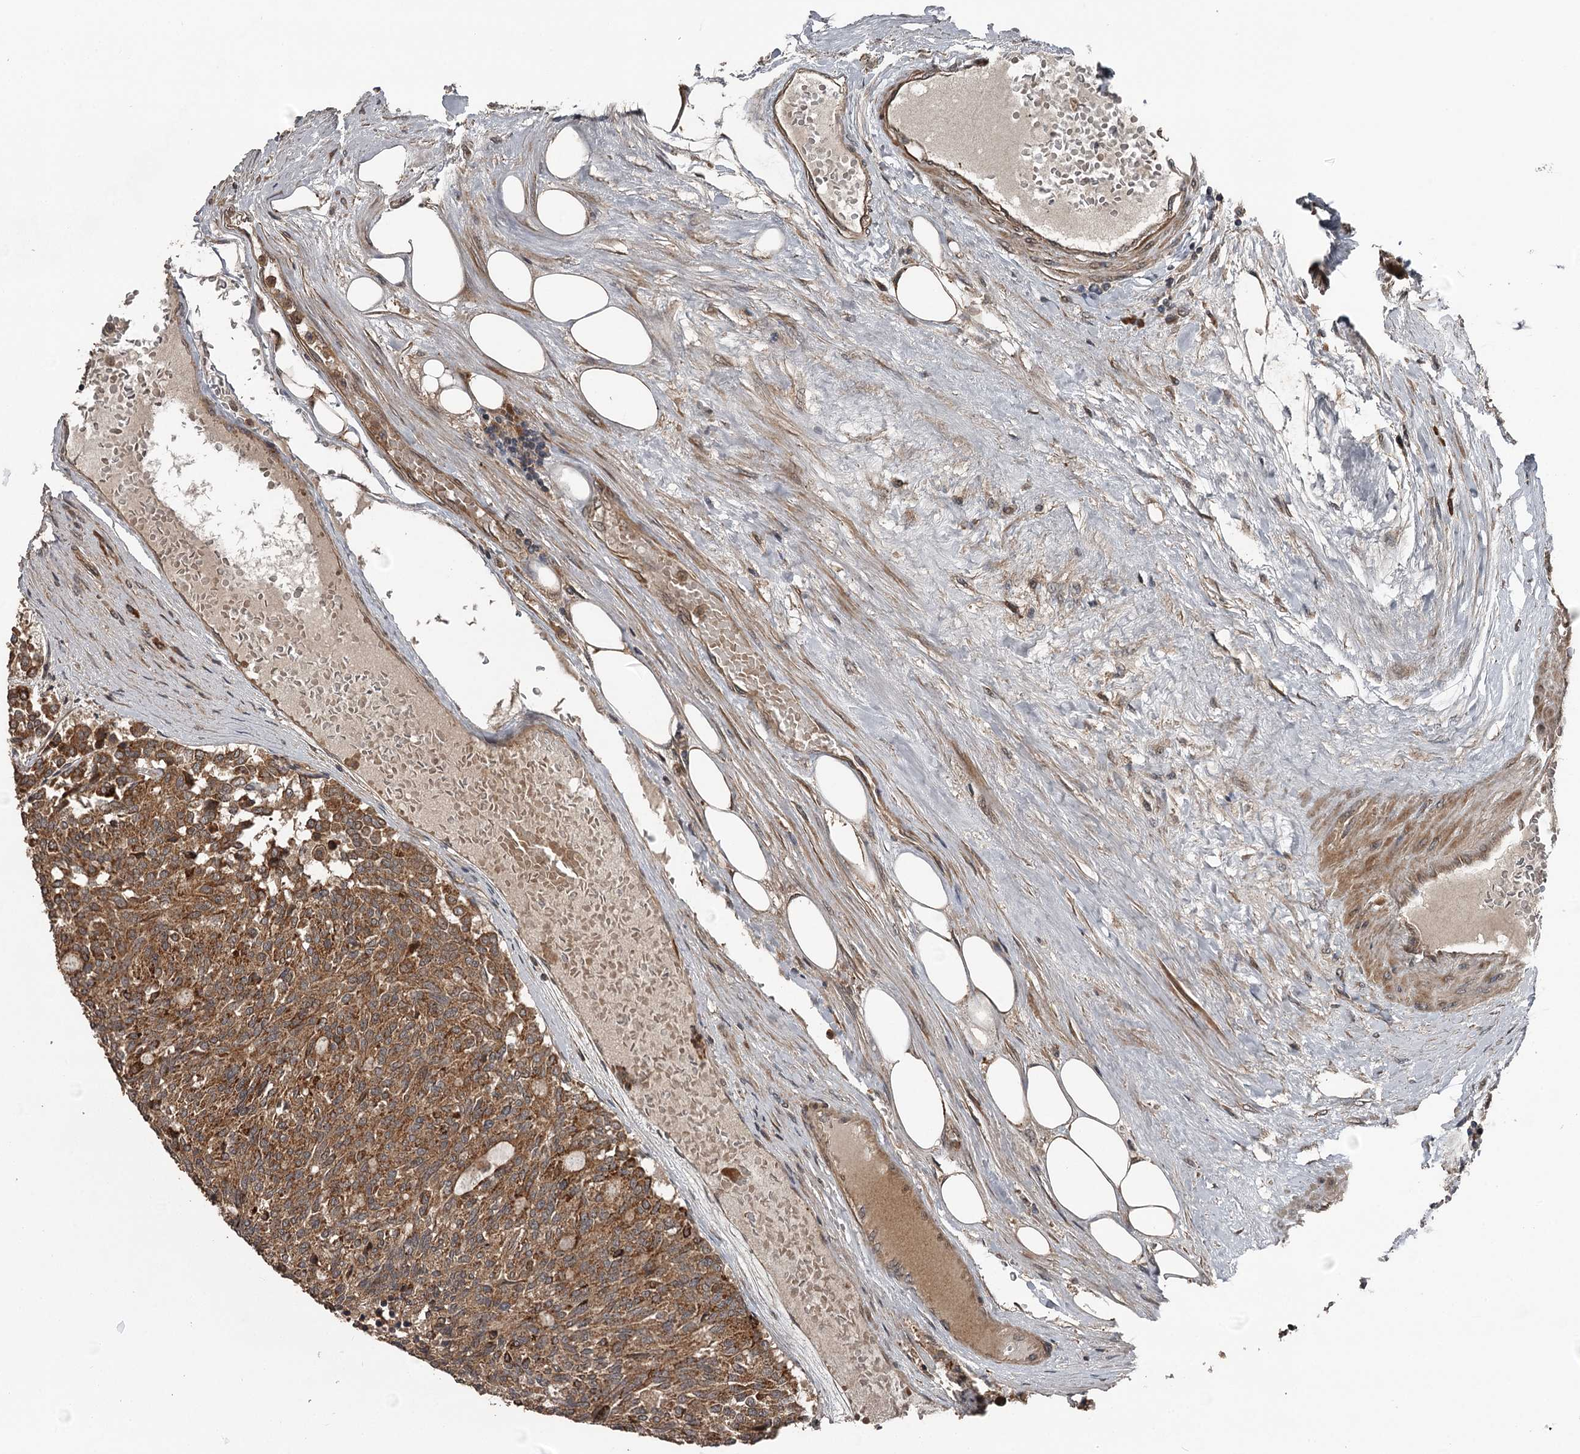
{"staining": {"intensity": "strong", "quantity": ">75%", "location": "cytoplasmic/membranous"}, "tissue": "carcinoid", "cell_type": "Tumor cells", "image_type": "cancer", "snomed": [{"axis": "morphology", "description": "Carcinoid, malignant, NOS"}, {"axis": "topography", "description": "Pancreas"}], "caption": "Brown immunohistochemical staining in carcinoid (malignant) displays strong cytoplasmic/membranous positivity in about >75% of tumor cells.", "gene": "RAB21", "patient": {"sex": "female", "age": 54}}